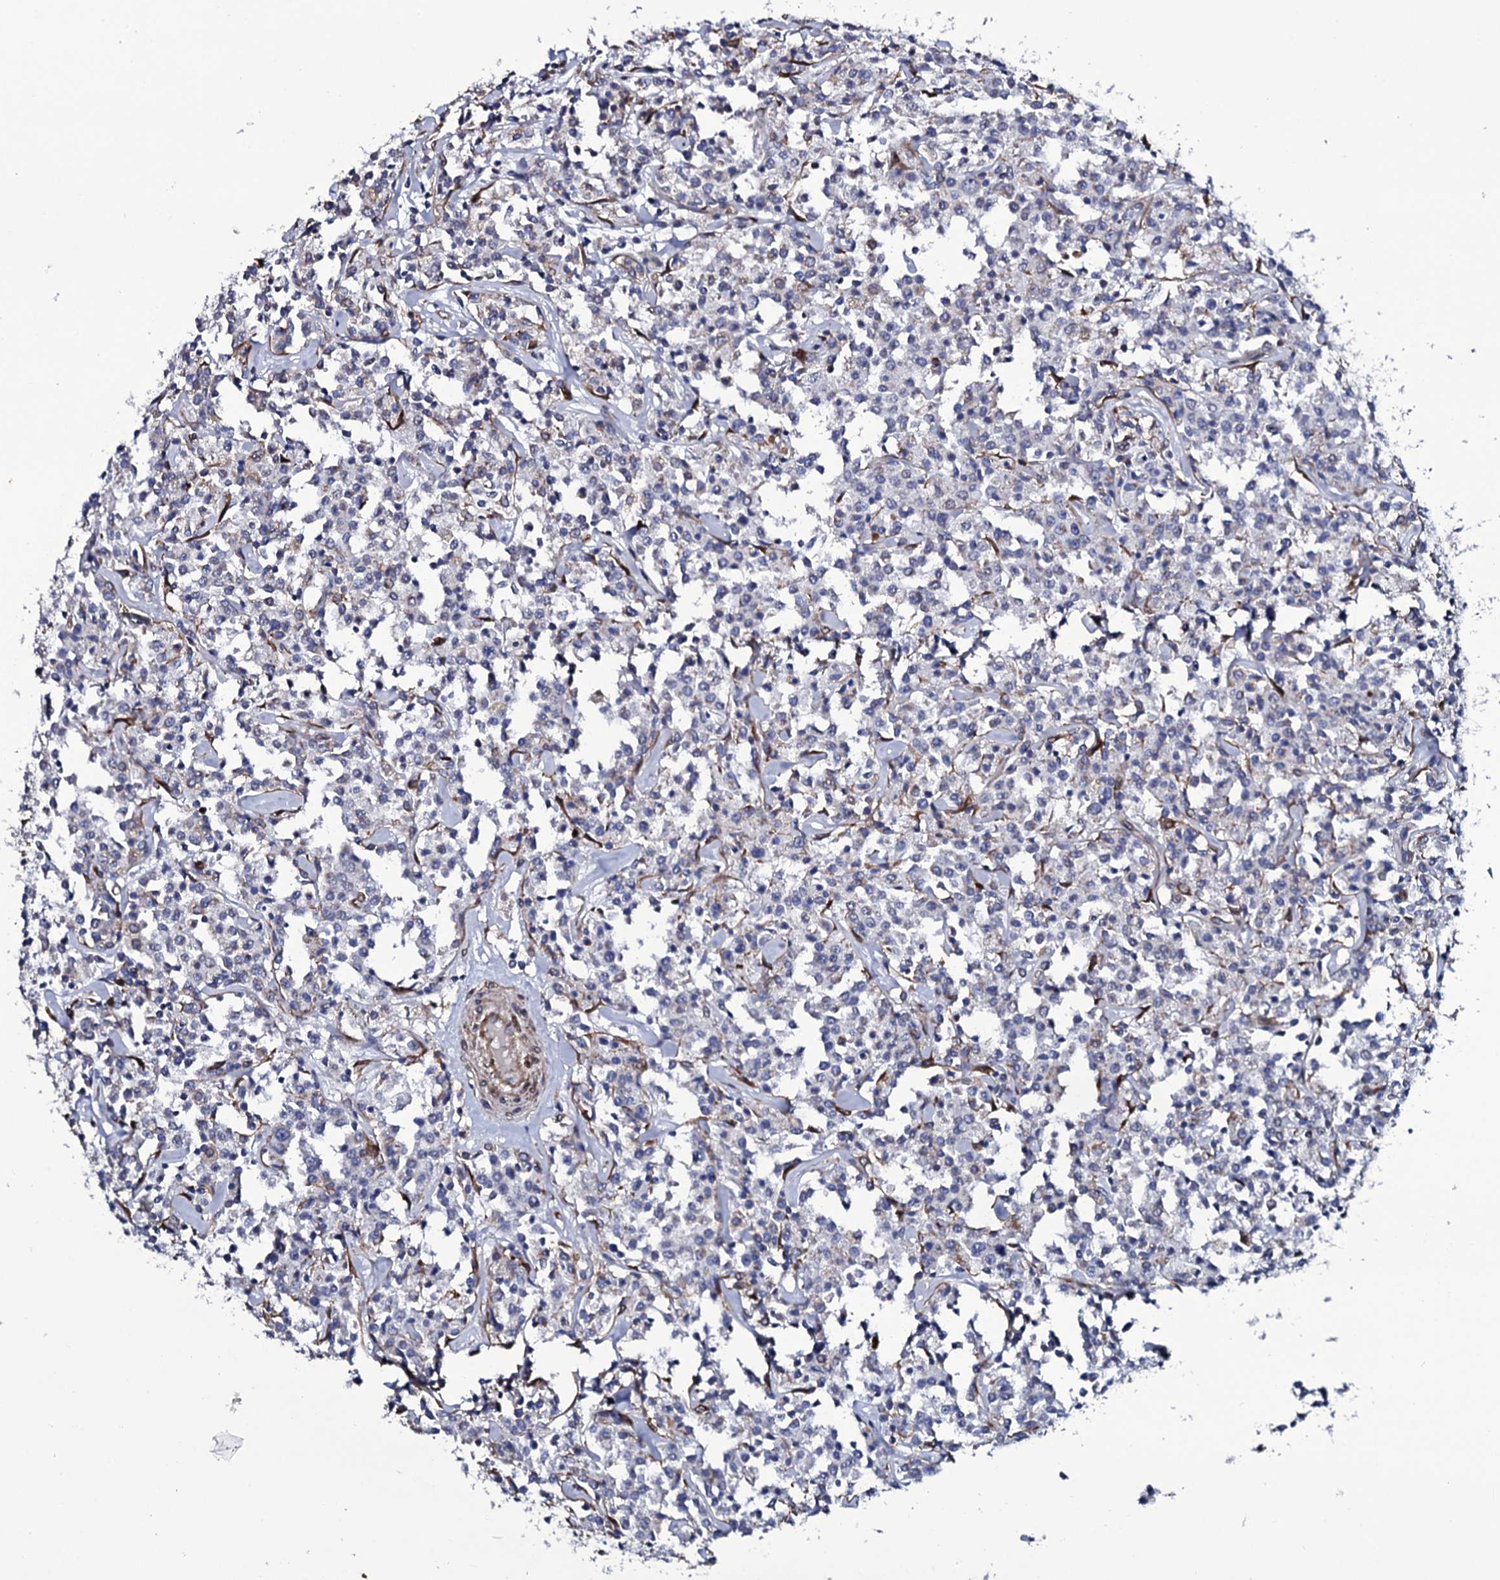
{"staining": {"intensity": "negative", "quantity": "none", "location": "none"}, "tissue": "lymphoma", "cell_type": "Tumor cells", "image_type": "cancer", "snomed": [{"axis": "morphology", "description": "Malignant lymphoma, non-Hodgkin's type, Low grade"}, {"axis": "topography", "description": "Small intestine"}], "caption": "Photomicrograph shows no protein staining in tumor cells of lymphoma tissue.", "gene": "TTC23", "patient": {"sex": "female", "age": 59}}